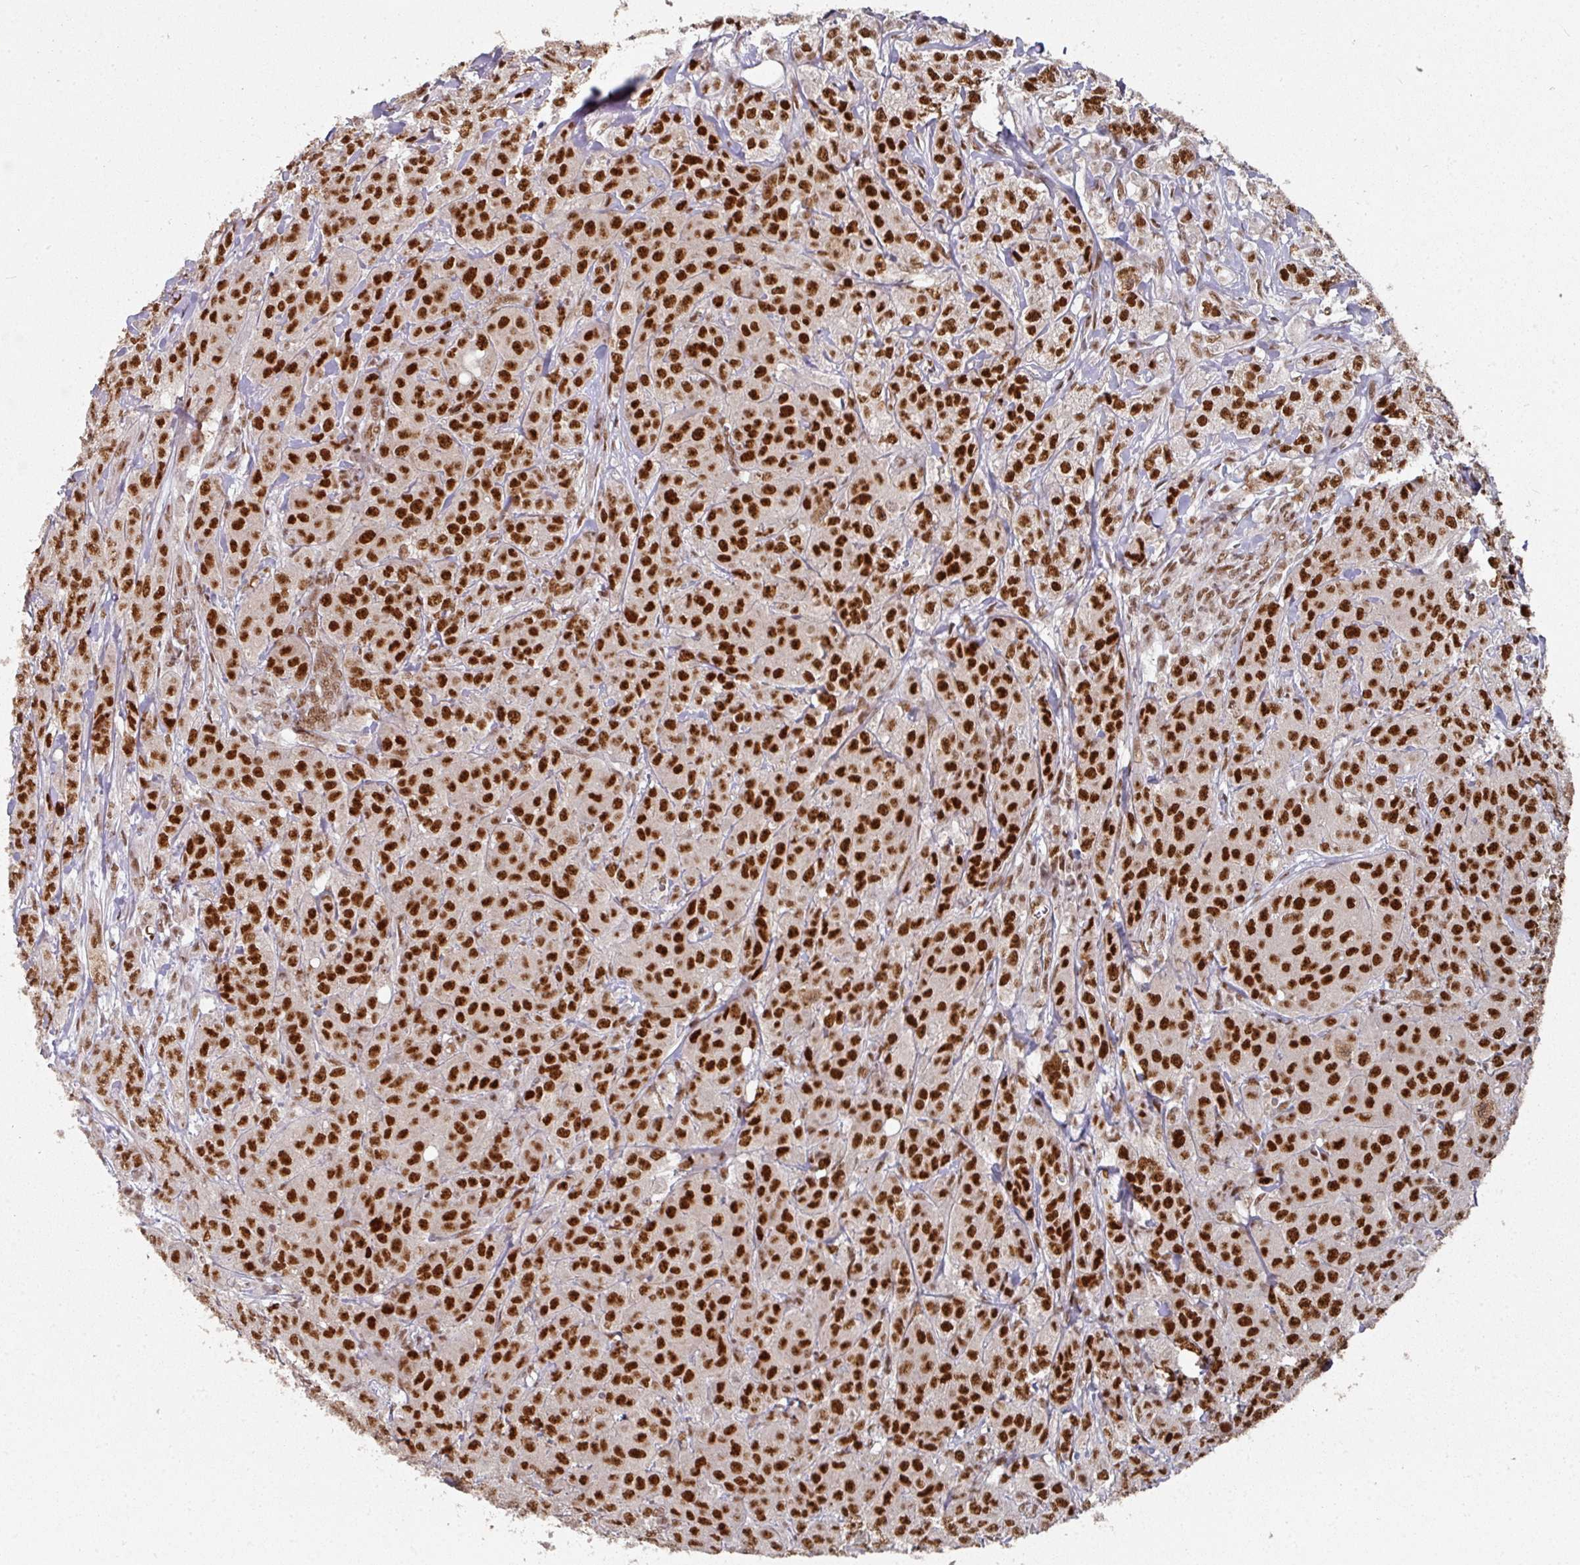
{"staining": {"intensity": "strong", "quantity": ">75%", "location": "cytoplasmic/membranous,nuclear"}, "tissue": "breast cancer", "cell_type": "Tumor cells", "image_type": "cancer", "snomed": [{"axis": "morphology", "description": "Duct carcinoma"}, {"axis": "topography", "description": "Breast"}], "caption": "This is a photomicrograph of IHC staining of breast infiltrating ductal carcinoma, which shows strong positivity in the cytoplasmic/membranous and nuclear of tumor cells.", "gene": "MEPCE", "patient": {"sex": "female", "age": 43}}